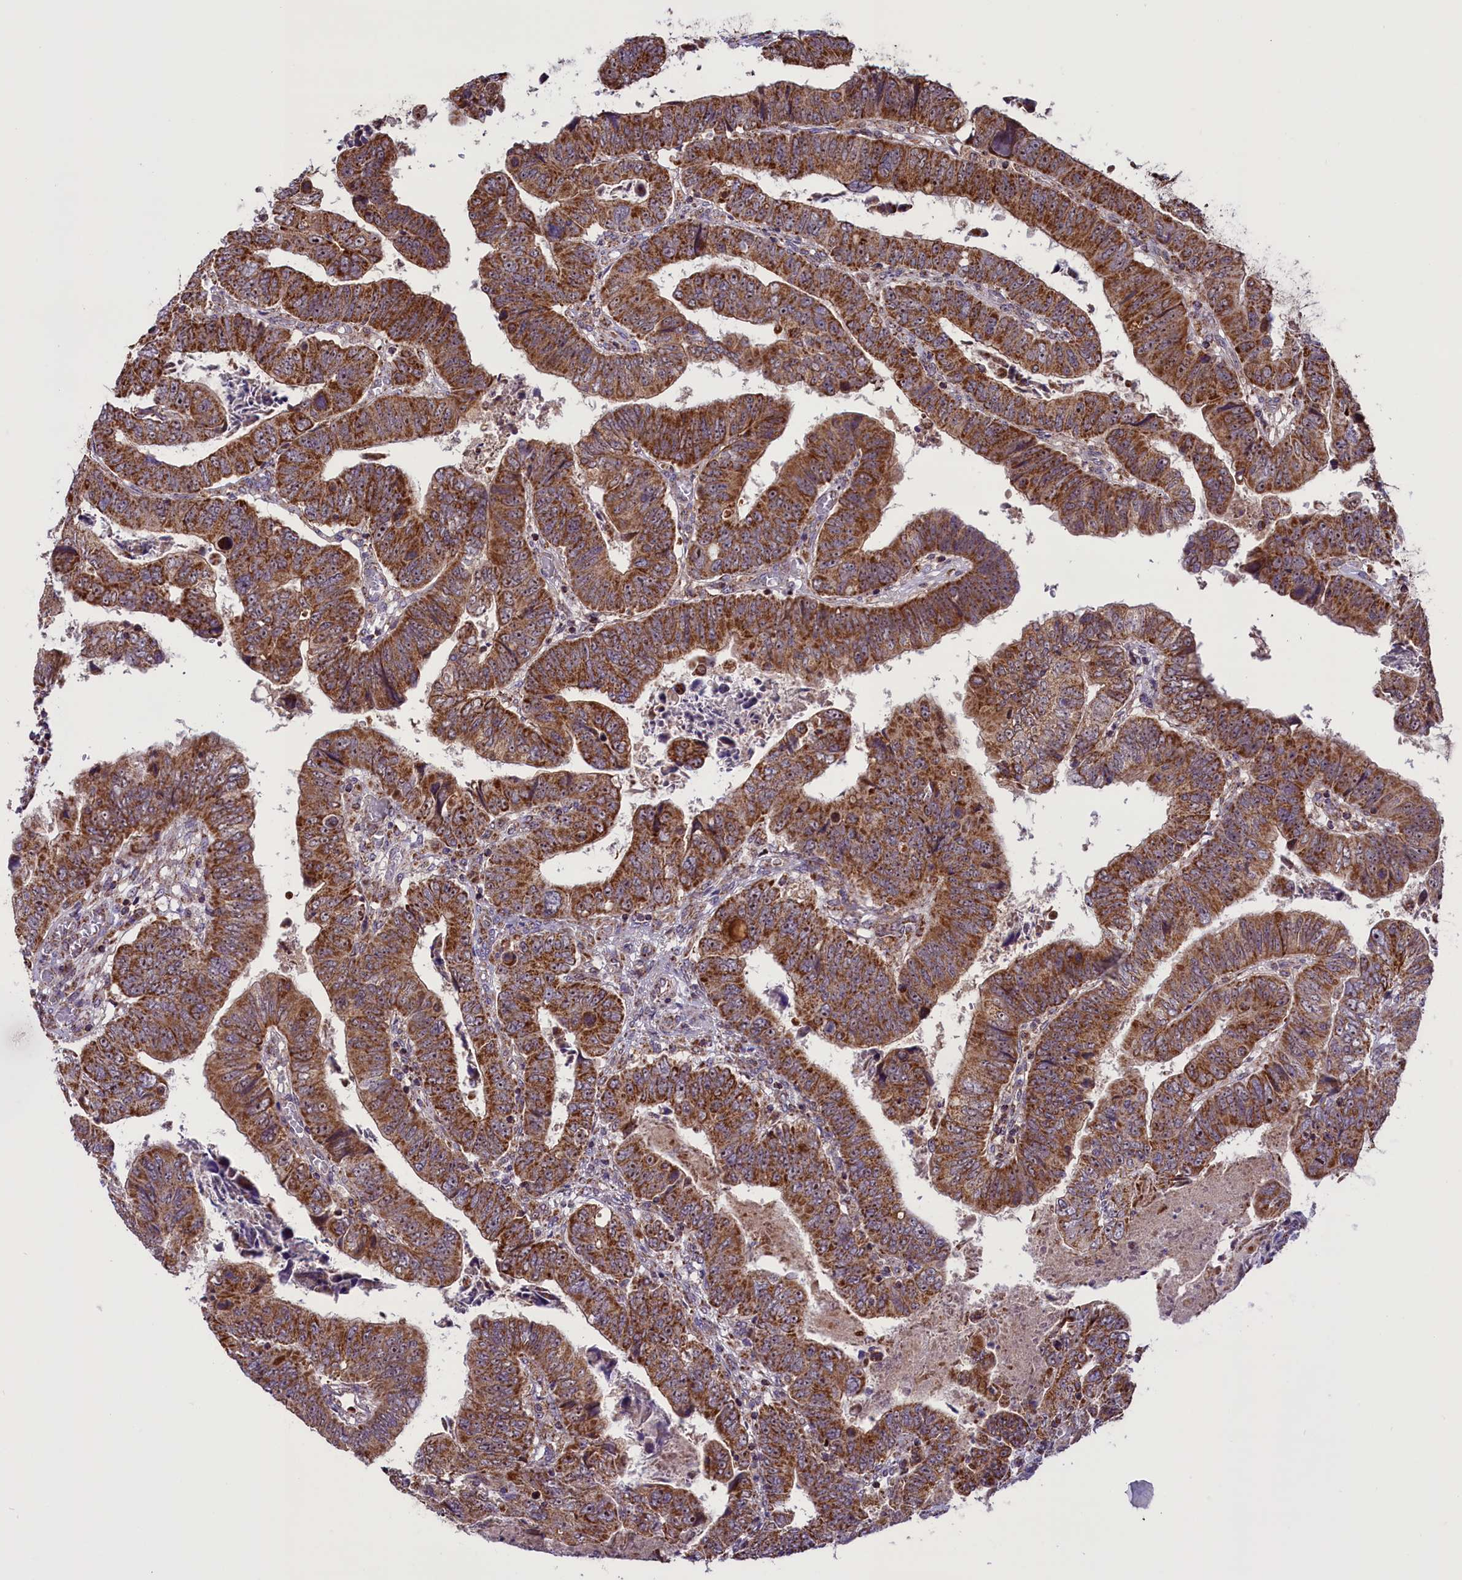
{"staining": {"intensity": "moderate", "quantity": ">75%", "location": "cytoplasmic/membranous"}, "tissue": "colorectal cancer", "cell_type": "Tumor cells", "image_type": "cancer", "snomed": [{"axis": "morphology", "description": "Normal tissue, NOS"}, {"axis": "morphology", "description": "Adenocarcinoma, NOS"}, {"axis": "topography", "description": "Rectum"}], "caption": "Immunohistochemistry (IHC) histopathology image of neoplastic tissue: human colorectal adenocarcinoma stained using immunohistochemistry (IHC) demonstrates medium levels of moderate protein expression localized specifically in the cytoplasmic/membranous of tumor cells, appearing as a cytoplasmic/membranous brown color.", "gene": "GLRX5", "patient": {"sex": "female", "age": 65}}